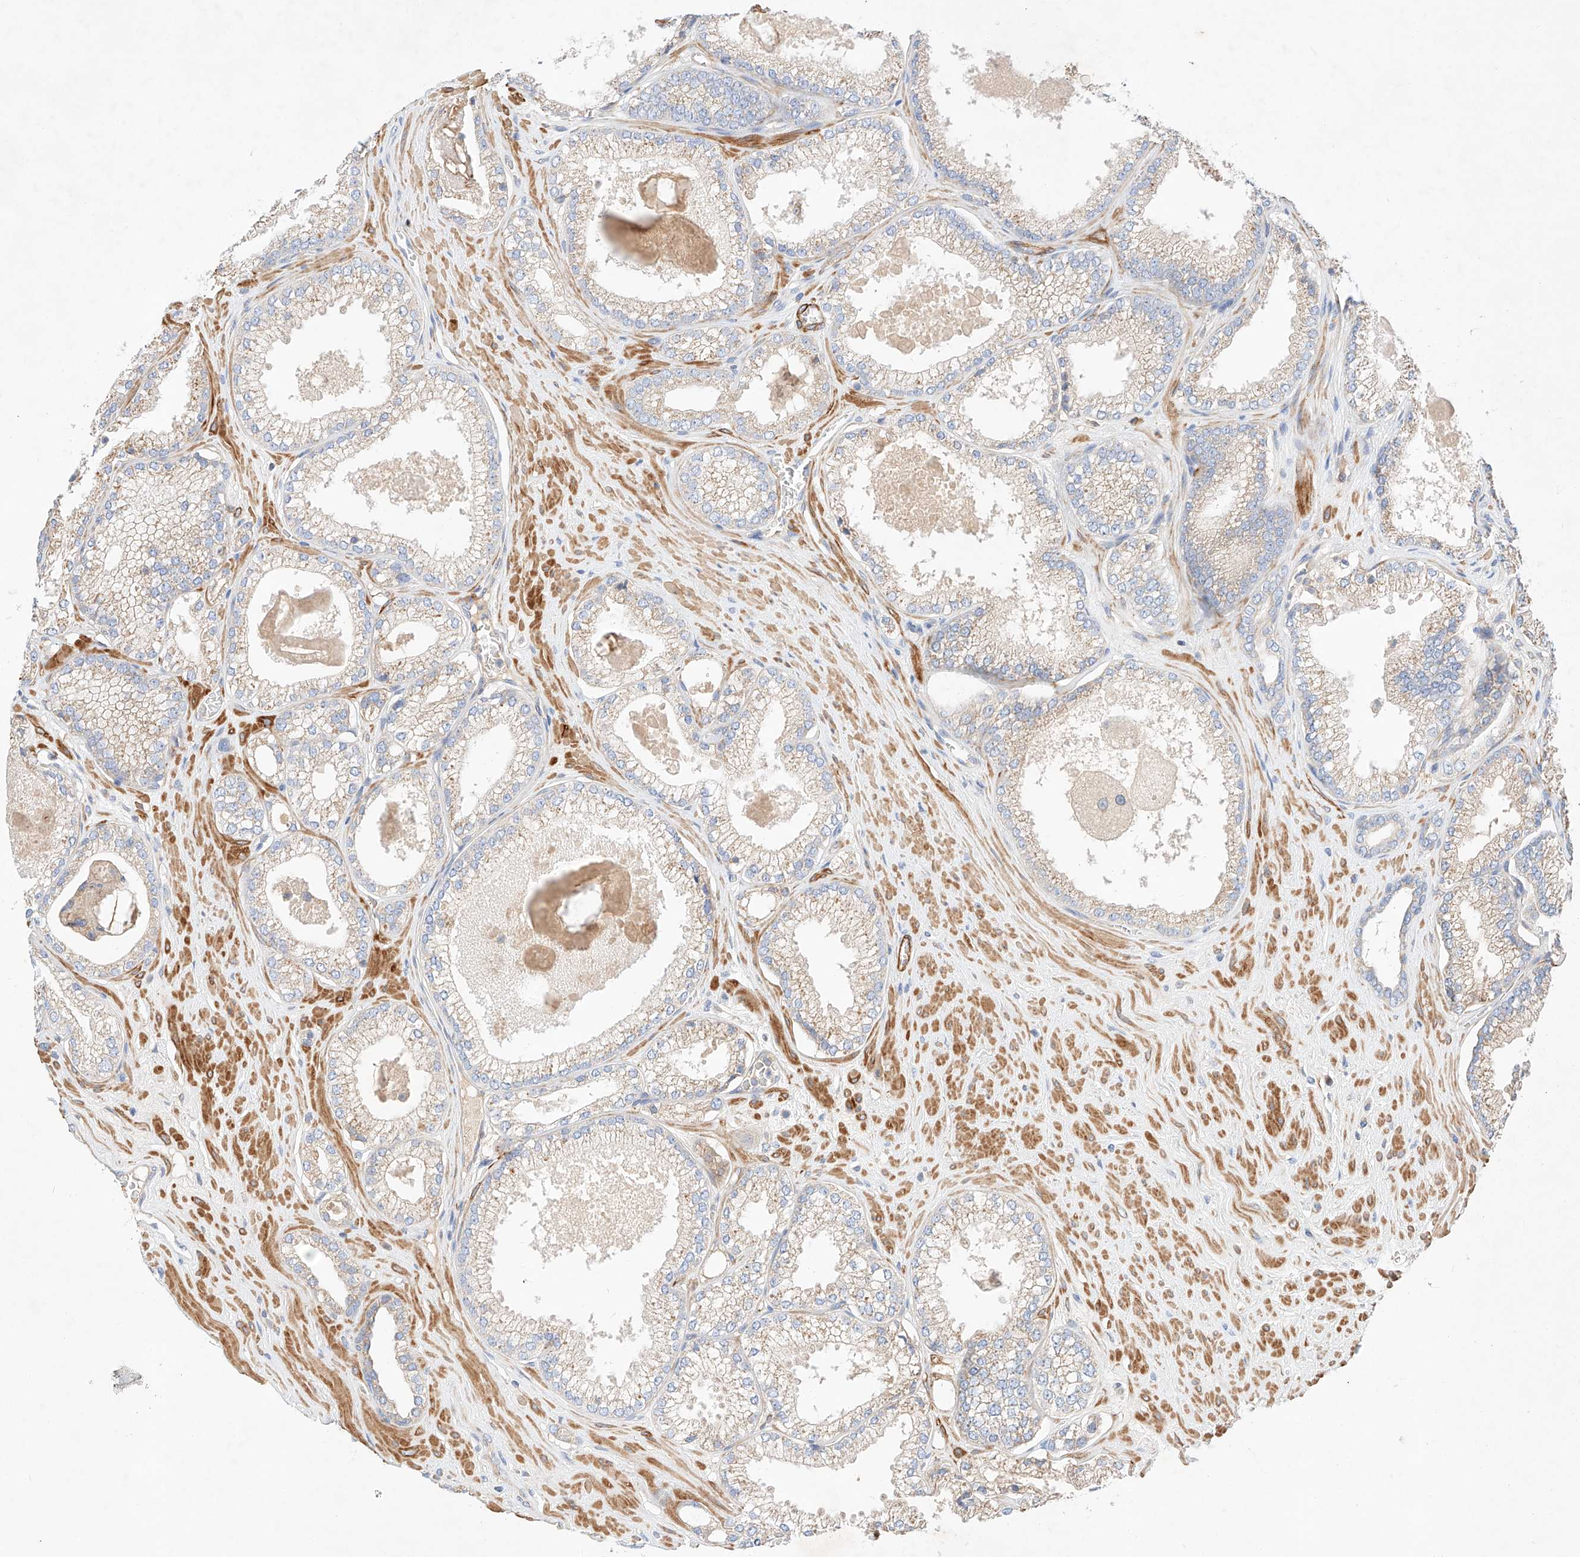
{"staining": {"intensity": "weak", "quantity": "25%-75%", "location": "cytoplasmic/membranous"}, "tissue": "prostate cancer", "cell_type": "Tumor cells", "image_type": "cancer", "snomed": [{"axis": "morphology", "description": "Adenocarcinoma, Low grade"}, {"axis": "topography", "description": "Prostate"}], "caption": "Weak cytoplasmic/membranous protein expression is present in approximately 25%-75% of tumor cells in prostate cancer. The staining was performed using DAB (3,3'-diaminobenzidine) to visualize the protein expression in brown, while the nuclei were stained in blue with hematoxylin (Magnification: 20x).", "gene": "C6orf118", "patient": {"sex": "male", "age": 62}}